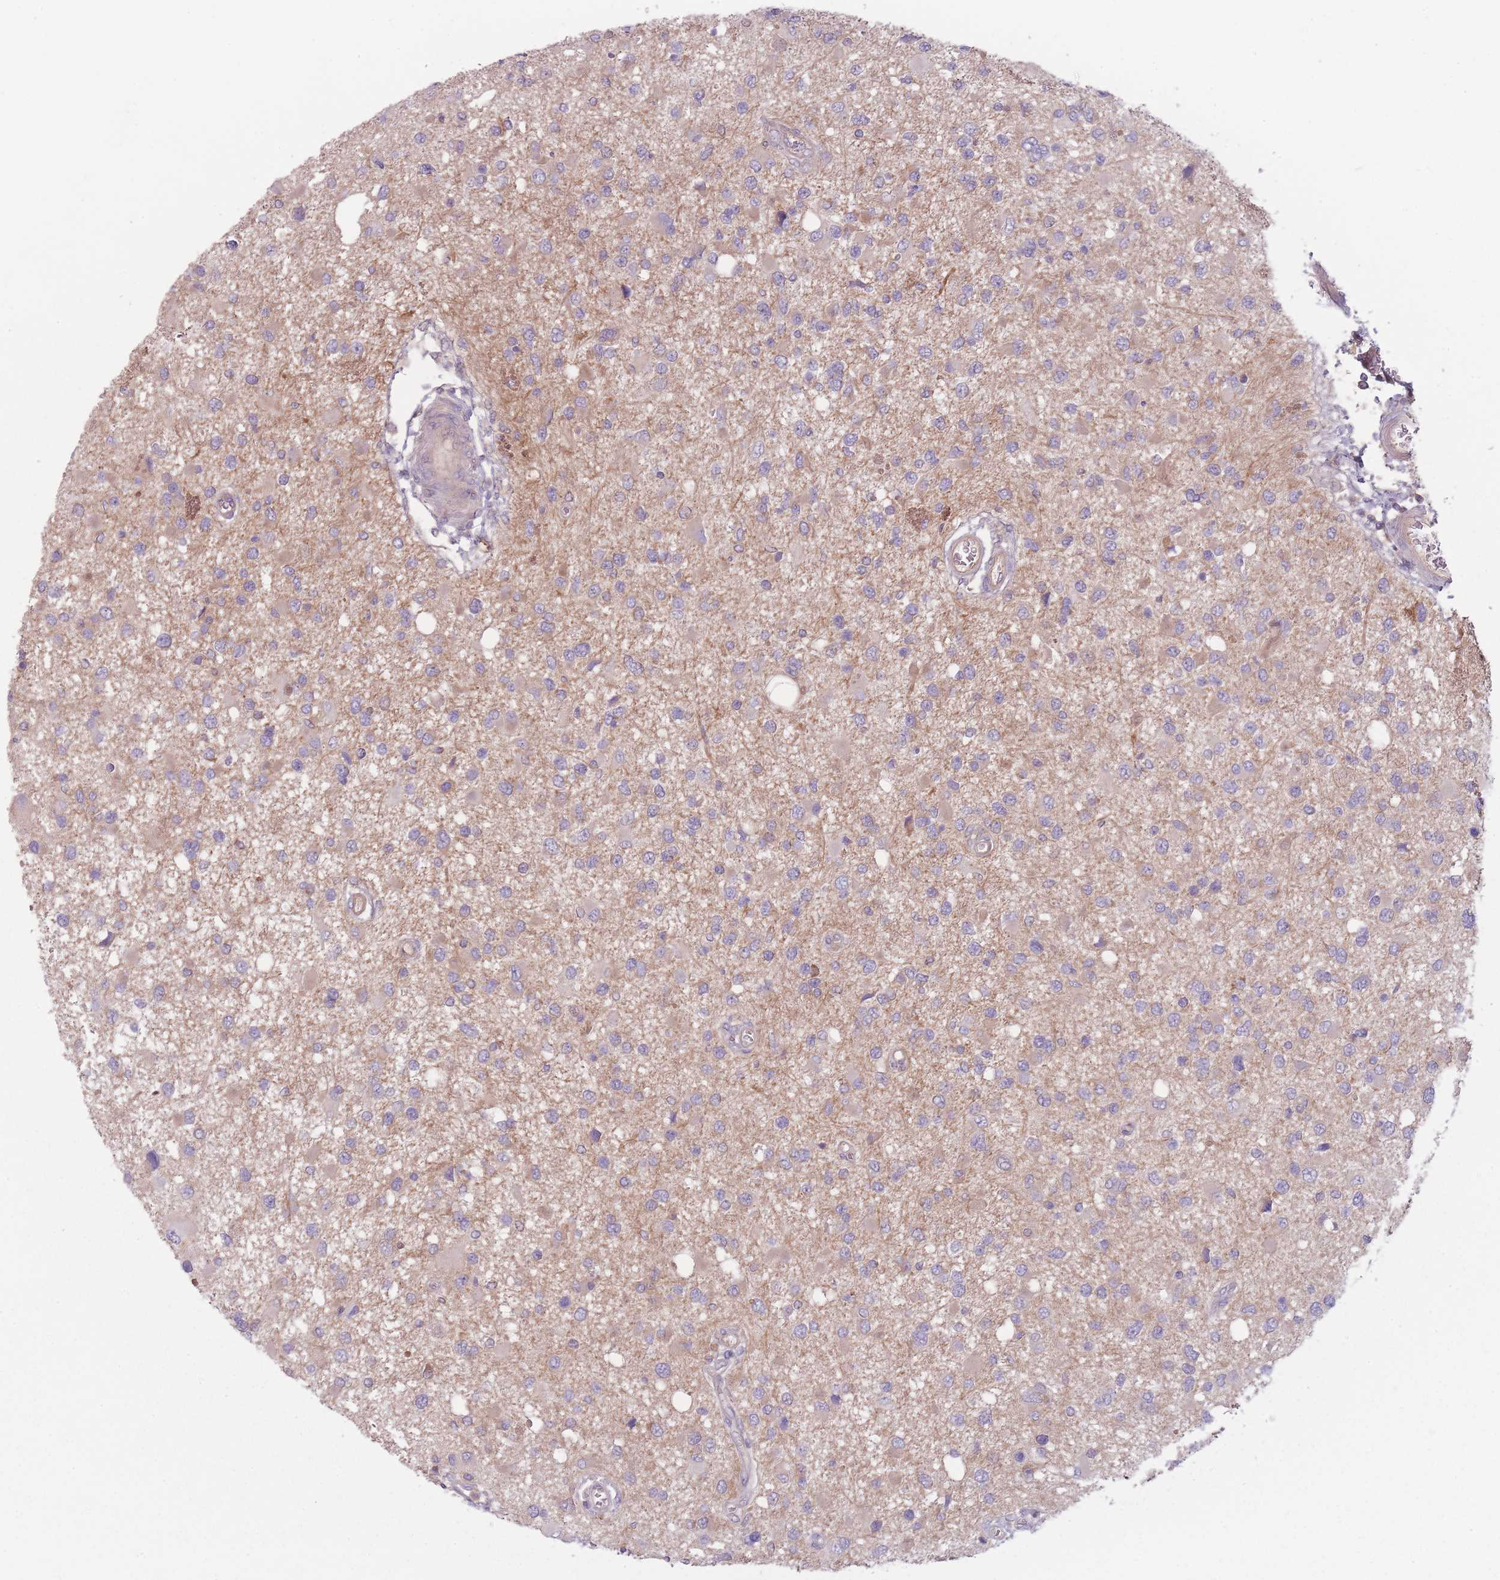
{"staining": {"intensity": "weak", "quantity": "<25%", "location": "cytoplasmic/membranous"}, "tissue": "glioma", "cell_type": "Tumor cells", "image_type": "cancer", "snomed": [{"axis": "morphology", "description": "Glioma, malignant, High grade"}, {"axis": "topography", "description": "Brain"}], "caption": "Immunohistochemistry photomicrograph of malignant high-grade glioma stained for a protein (brown), which demonstrates no staining in tumor cells.", "gene": "NT5DC2", "patient": {"sex": "male", "age": 53}}